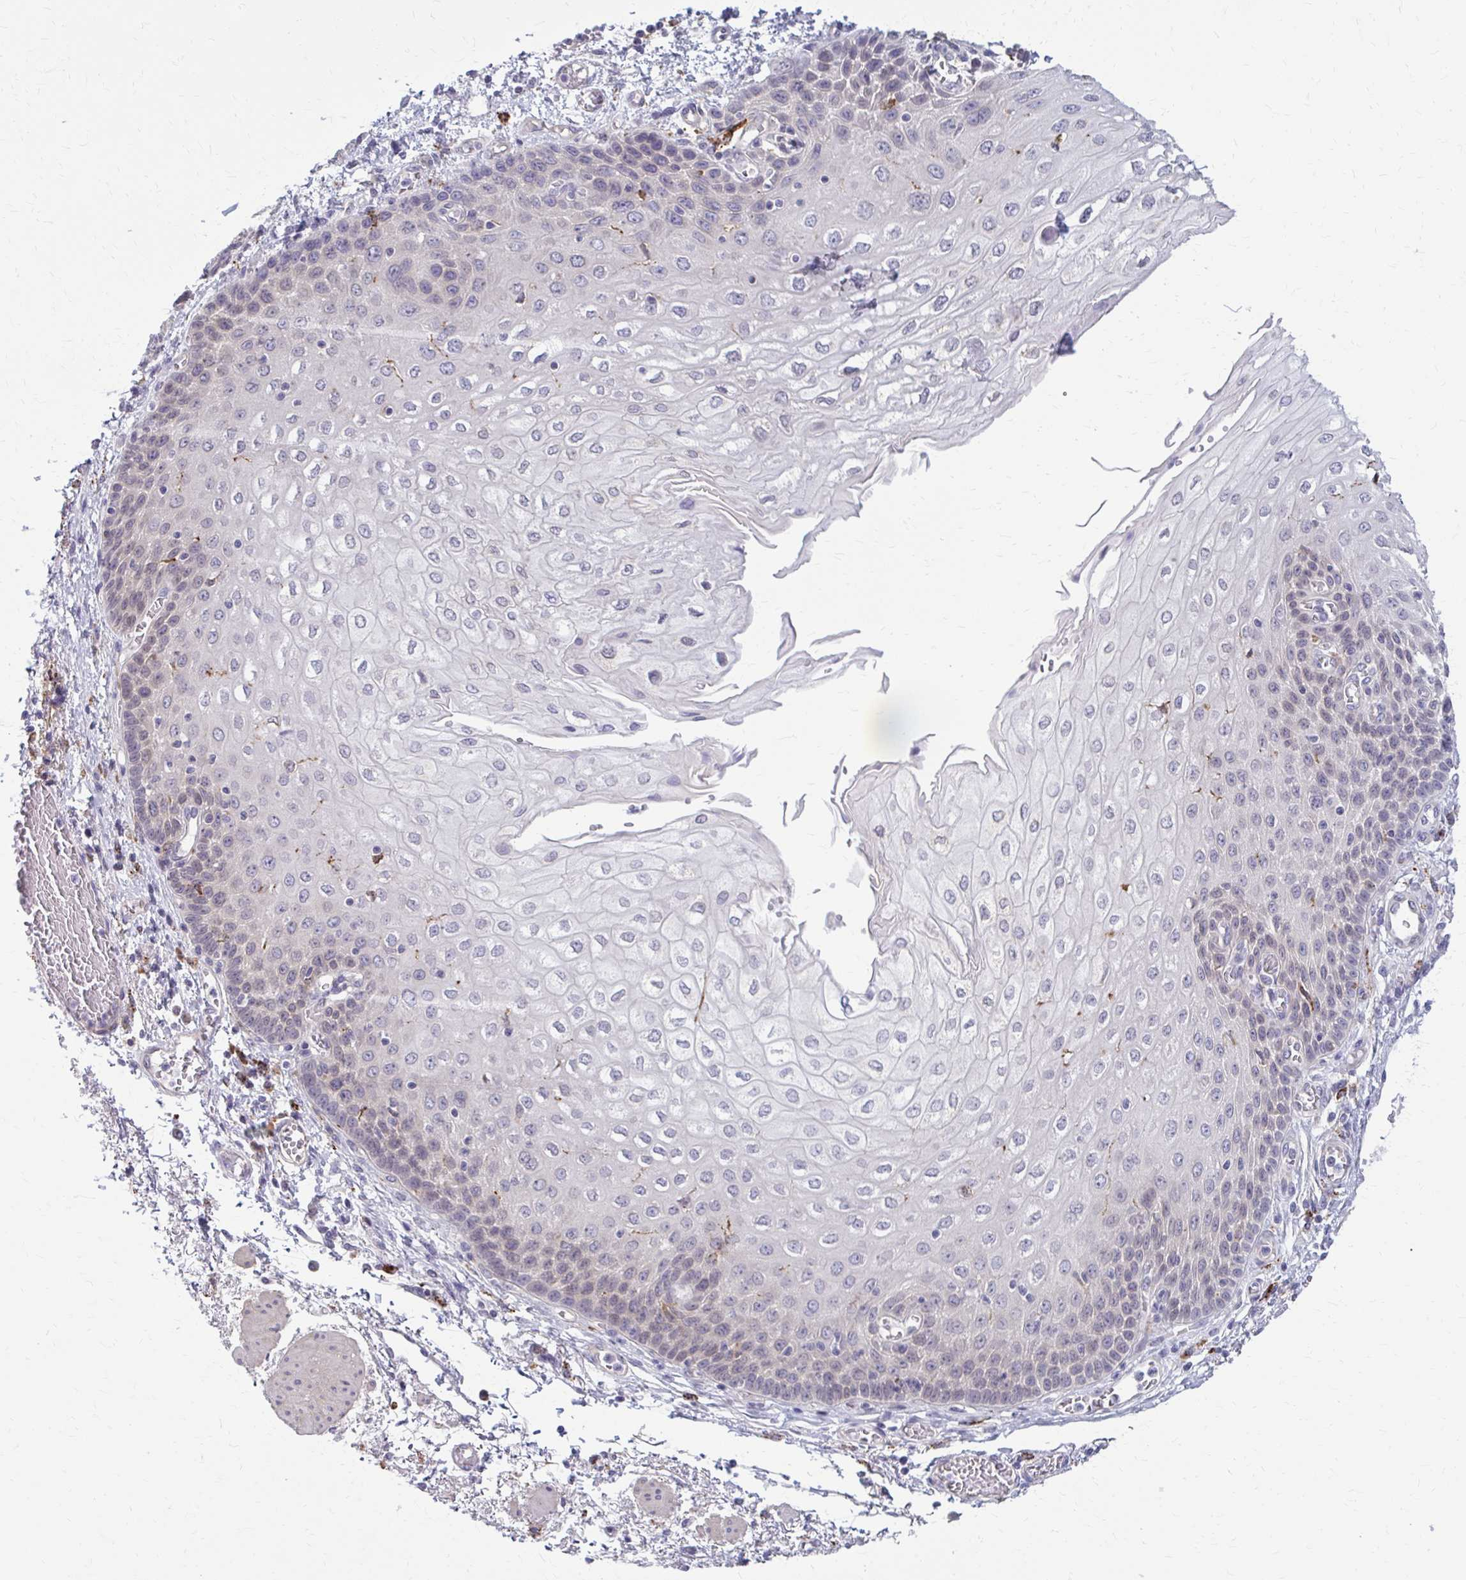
{"staining": {"intensity": "weak", "quantity": "<25%", "location": "cytoplasmic/membranous"}, "tissue": "esophagus", "cell_type": "Squamous epithelial cells", "image_type": "normal", "snomed": [{"axis": "morphology", "description": "Normal tissue, NOS"}, {"axis": "morphology", "description": "Adenocarcinoma, NOS"}, {"axis": "topography", "description": "Esophagus"}], "caption": "The photomicrograph demonstrates no staining of squamous epithelial cells in benign esophagus. (DAB (3,3'-diaminobenzidine) immunohistochemistry visualized using brightfield microscopy, high magnification).", "gene": "MCRIP2", "patient": {"sex": "male", "age": 81}}